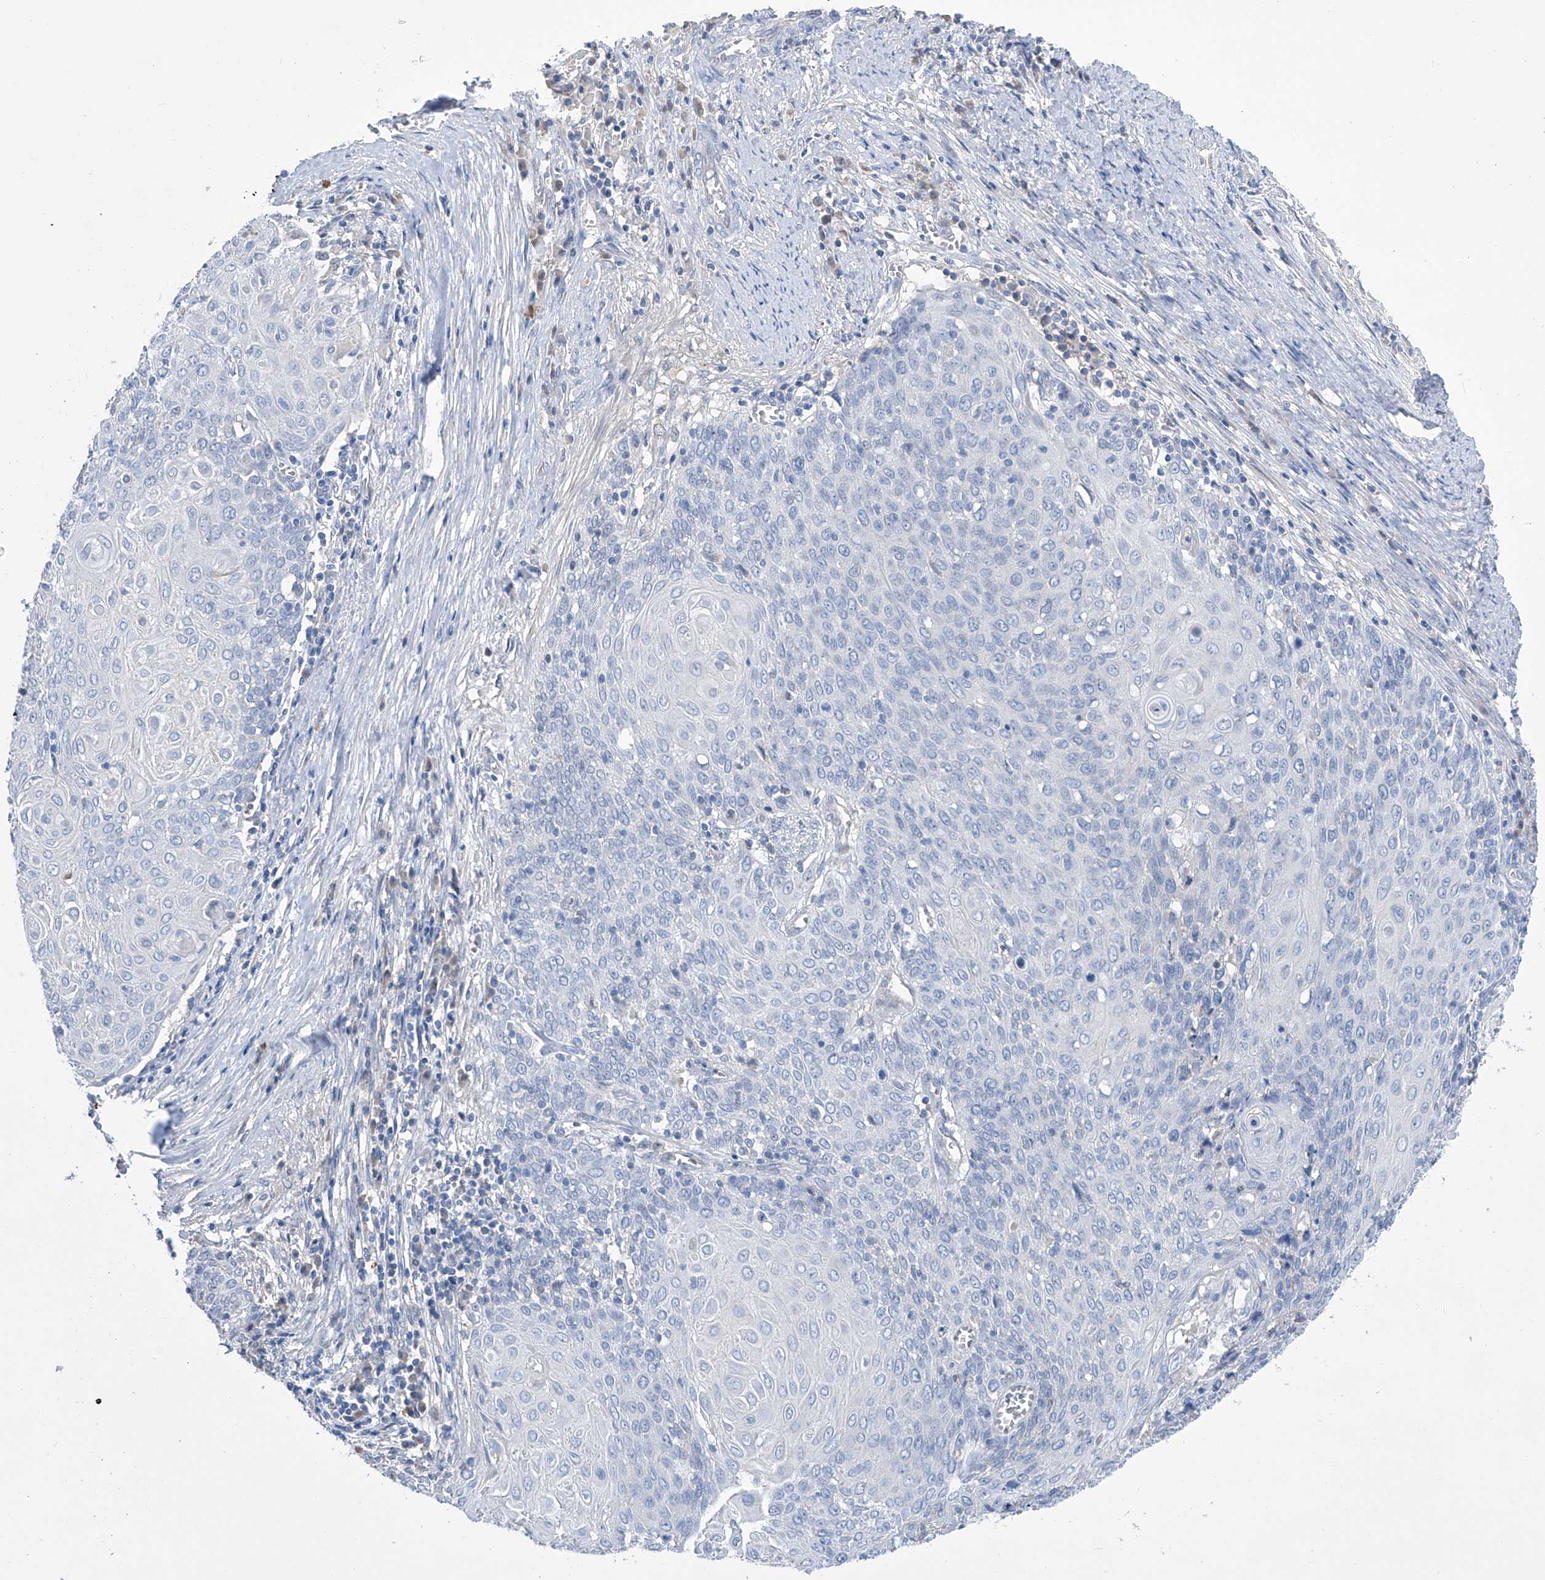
{"staining": {"intensity": "negative", "quantity": "none", "location": "none"}, "tissue": "cervical cancer", "cell_type": "Tumor cells", "image_type": "cancer", "snomed": [{"axis": "morphology", "description": "Squamous cell carcinoma, NOS"}, {"axis": "topography", "description": "Cervix"}], "caption": "High magnification brightfield microscopy of cervical cancer stained with DAB (brown) and counterstained with hematoxylin (blue): tumor cells show no significant staining. (DAB (3,3'-diaminobenzidine) immunohistochemistry (IHC) with hematoxylin counter stain).", "gene": "PGM3", "patient": {"sex": "female", "age": 39}}